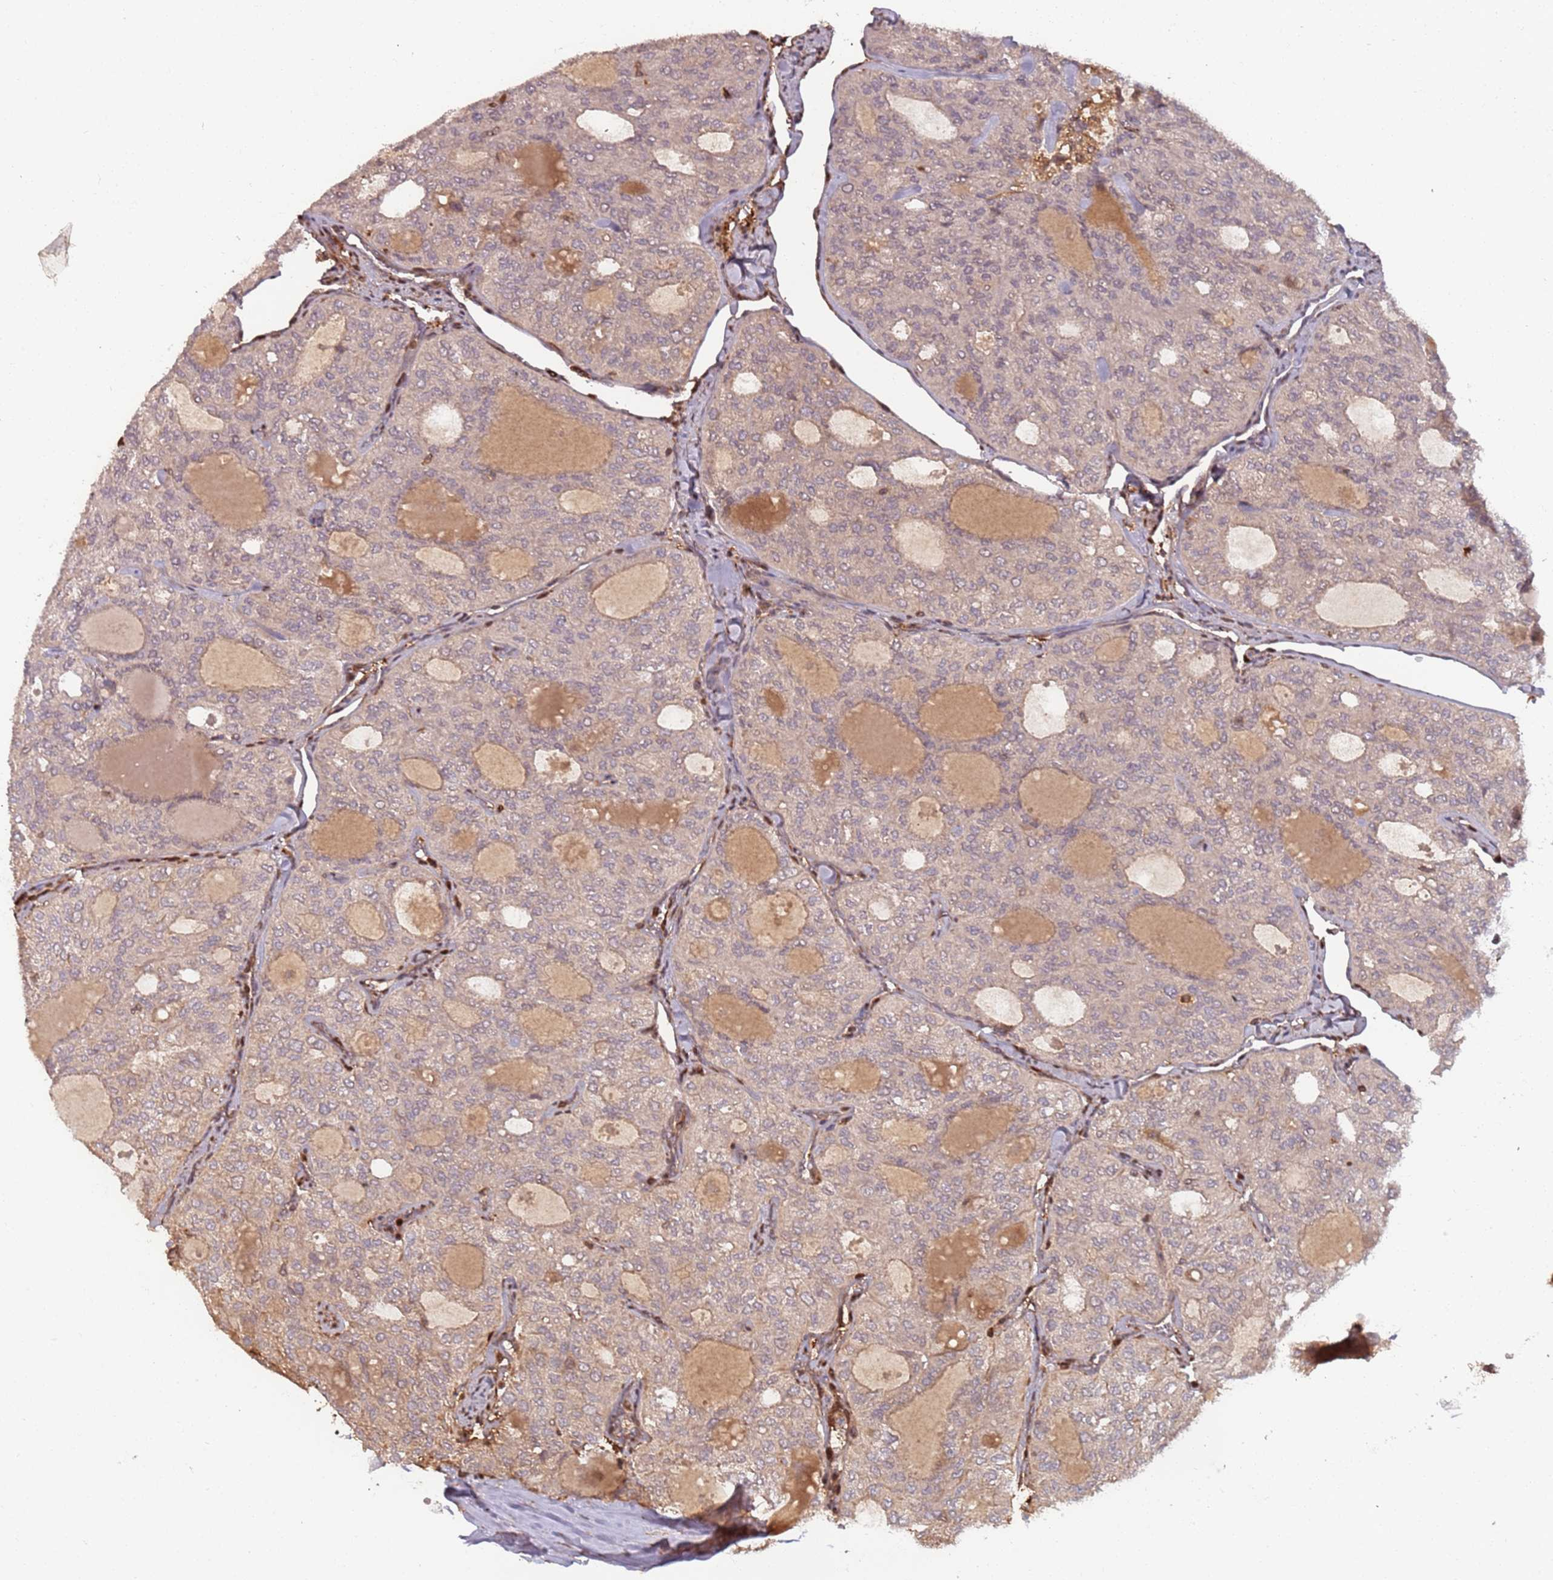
{"staining": {"intensity": "negative", "quantity": "none", "location": "none"}, "tissue": "thyroid cancer", "cell_type": "Tumor cells", "image_type": "cancer", "snomed": [{"axis": "morphology", "description": "Follicular adenoma carcinoma, NOS"}, {"axis": "topography", "description": "Thyroid gland"}], "caption": "Protein analysis of thyroid follicular adenoma carcinoma demonstrates no significant positivity in tumor cells.", "gene": "SDCCAG8", "patient": {"sex": "male", "age": 75}}